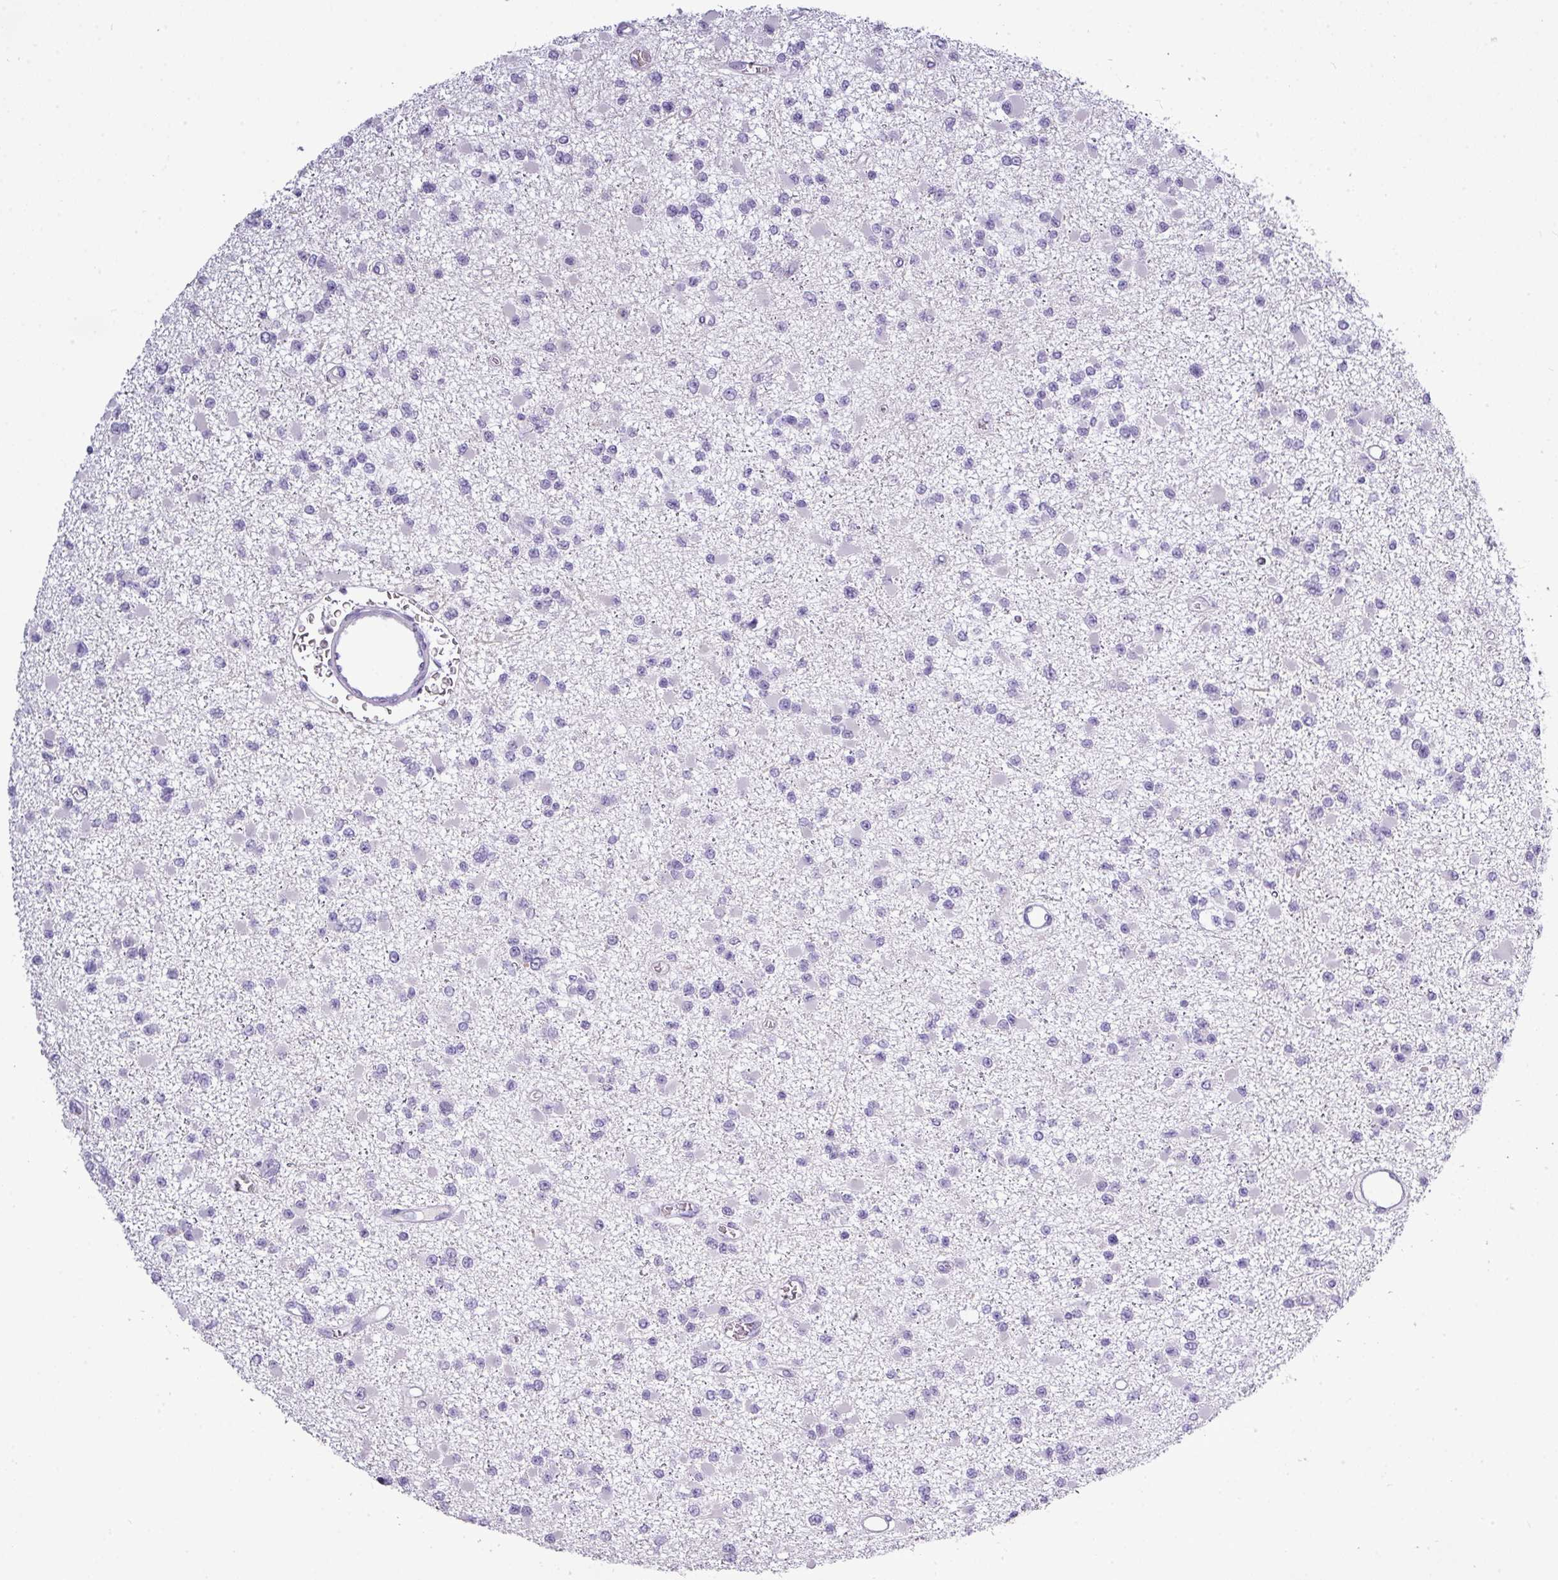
{"staining": {"intensity": "negative", "quantity": "none", "location": "none"}, "tissue": "glioma", "cell_type": "Tumor cells", "image_type": "cancer", "snomed": [{"axis": "morphology", "description": "Glioma, malignant, Low grade"}, {"axis": "topography", "description": "Brain"}], "caption": "Photomicrograph shows no significant protein expression in tumor cells of glioma.", "gene": "TMEM91", "patient": {"sex": "female", "age": 22}}